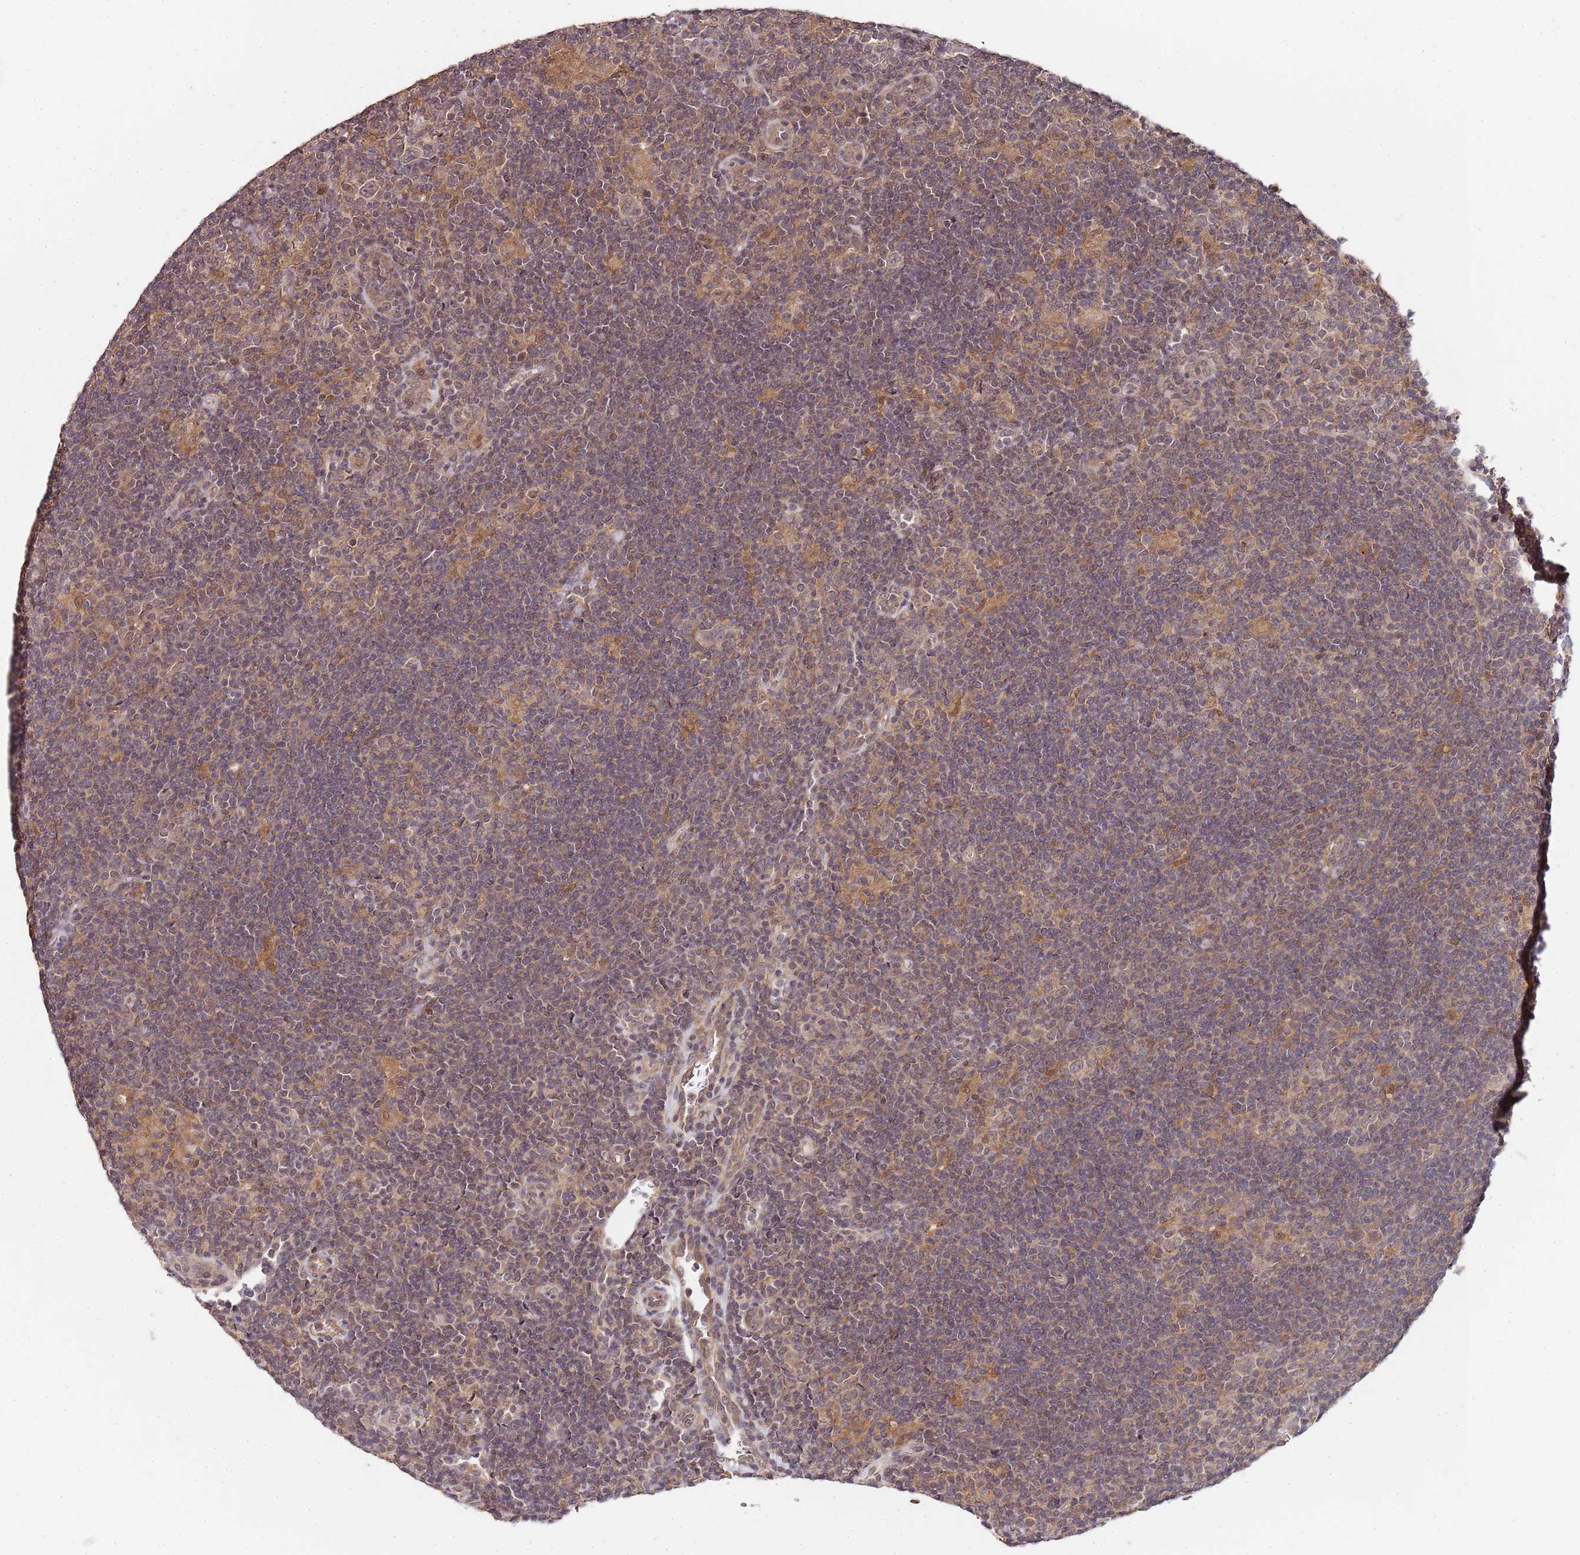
{"staining": {"intensity": "weak", "quantity": ">75%", "location": "cytoplasmic/membranous"}, "tissue": "lymphoma", "cell_type": "Tumor cells", "image_type": "cancer", "snomed": [{"axis": "morphology", "description": "Hodgkin's disease, NOS"}, {"axis": "topography", "description": "Lymph node"}], "caption": "Hodgkin's disease stained with DAB (3,3'-diaminobenzidine) IHC shows low levels of weak cytoplasmic/membranous staining in about >75% of tumor cells.", "gene": "LIN37", "patient": {"sex": "female", "age": 57}}